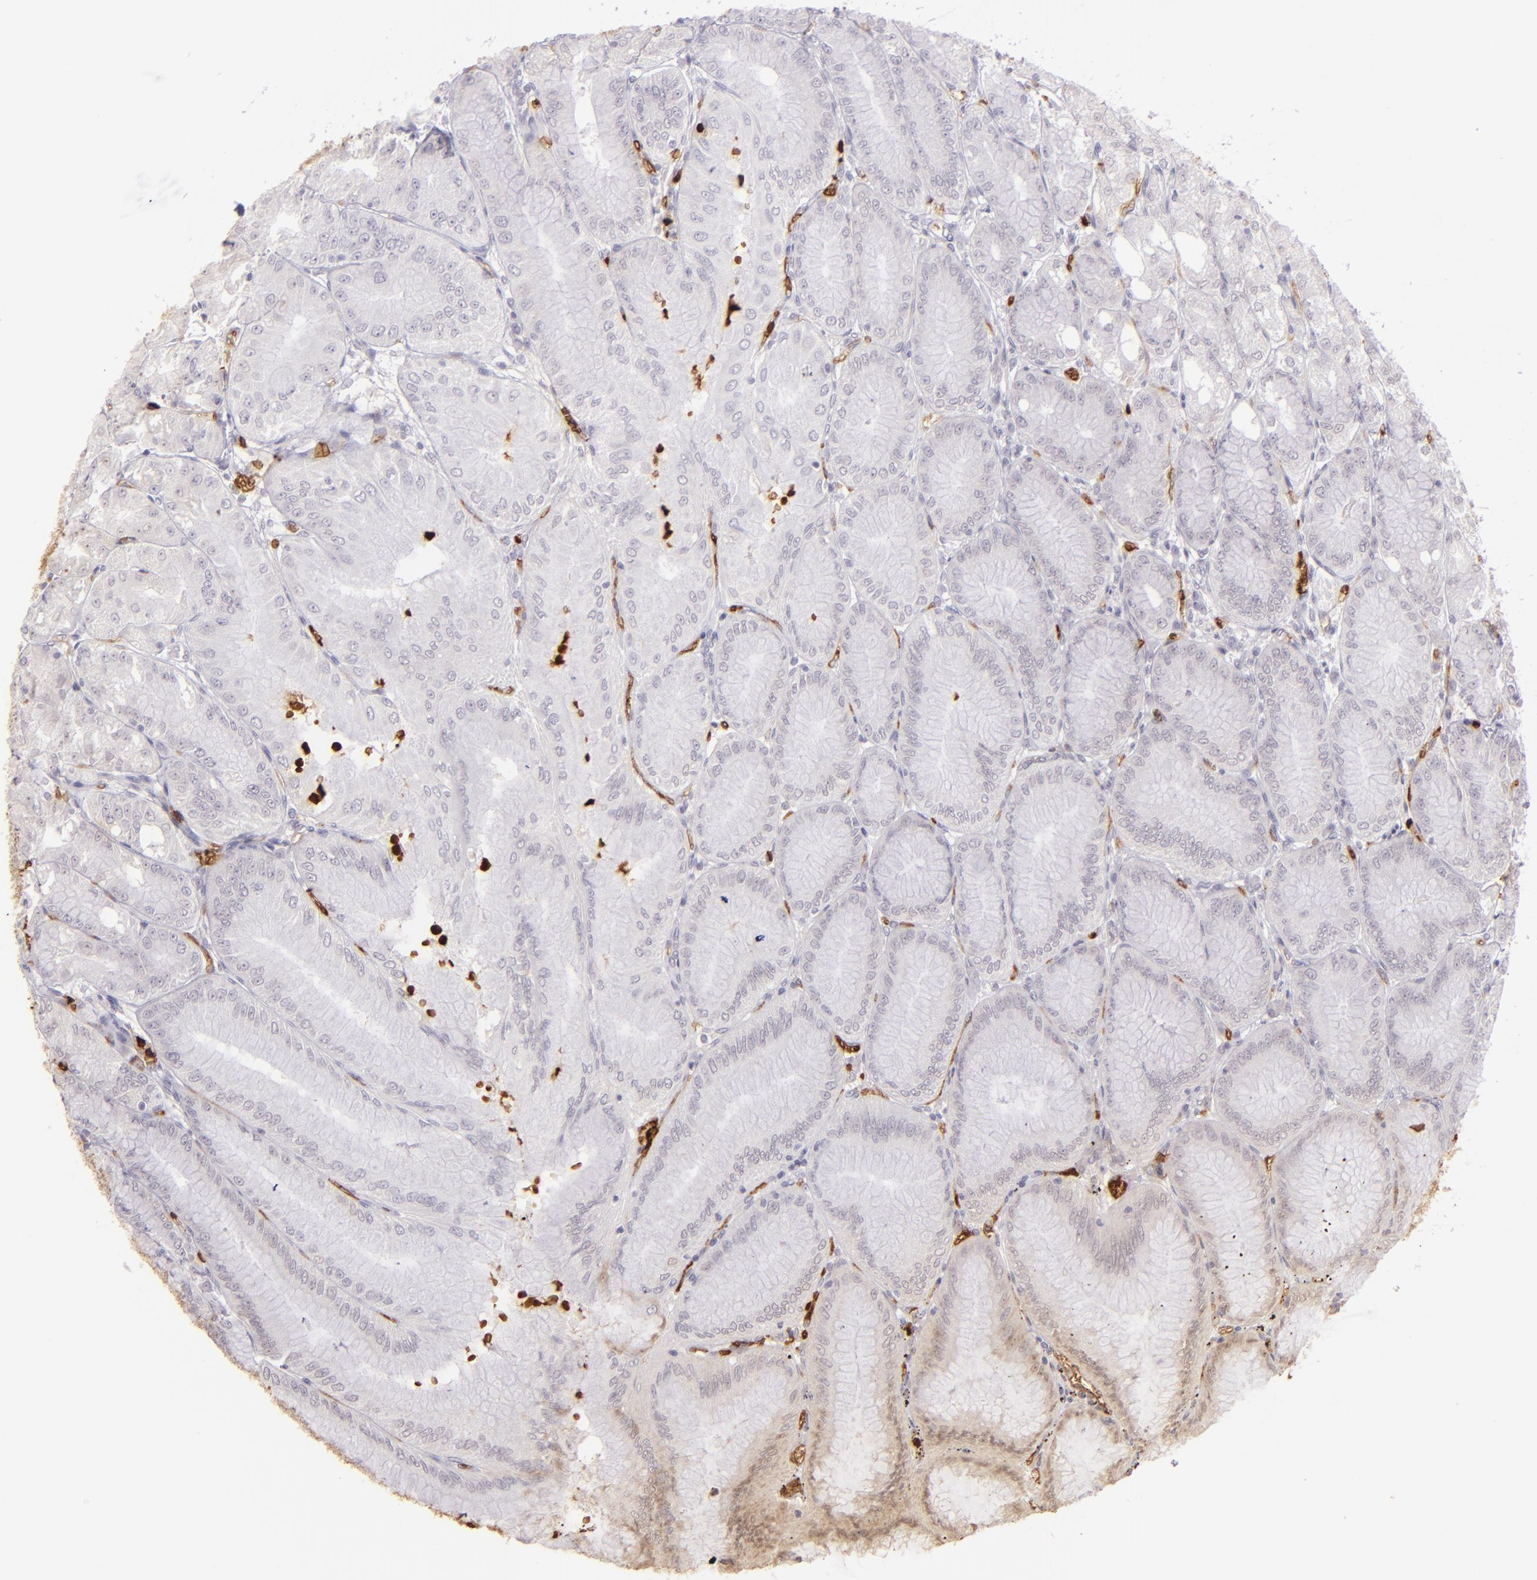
{"staining": {"intensity": "weak", "quantity": "<25%", "location": "cytoplasmic/membranous"}, "tissue": "stomach", "cell_type": "Glandular cells", "image_type": "normal", "snomed": [{"axis": "morphology", "description": "Normal tissue, NOS"}, {"axis": "topography", "description": "Stomach, lower"}], "caption": "DAB (3,3'-diaminobenzidine) immunohistochemical staining of benign stomach demonstrates no significant staining in glandular cells.", "gene": "ACE", "patient": {"sex": "male", "age": 71}}